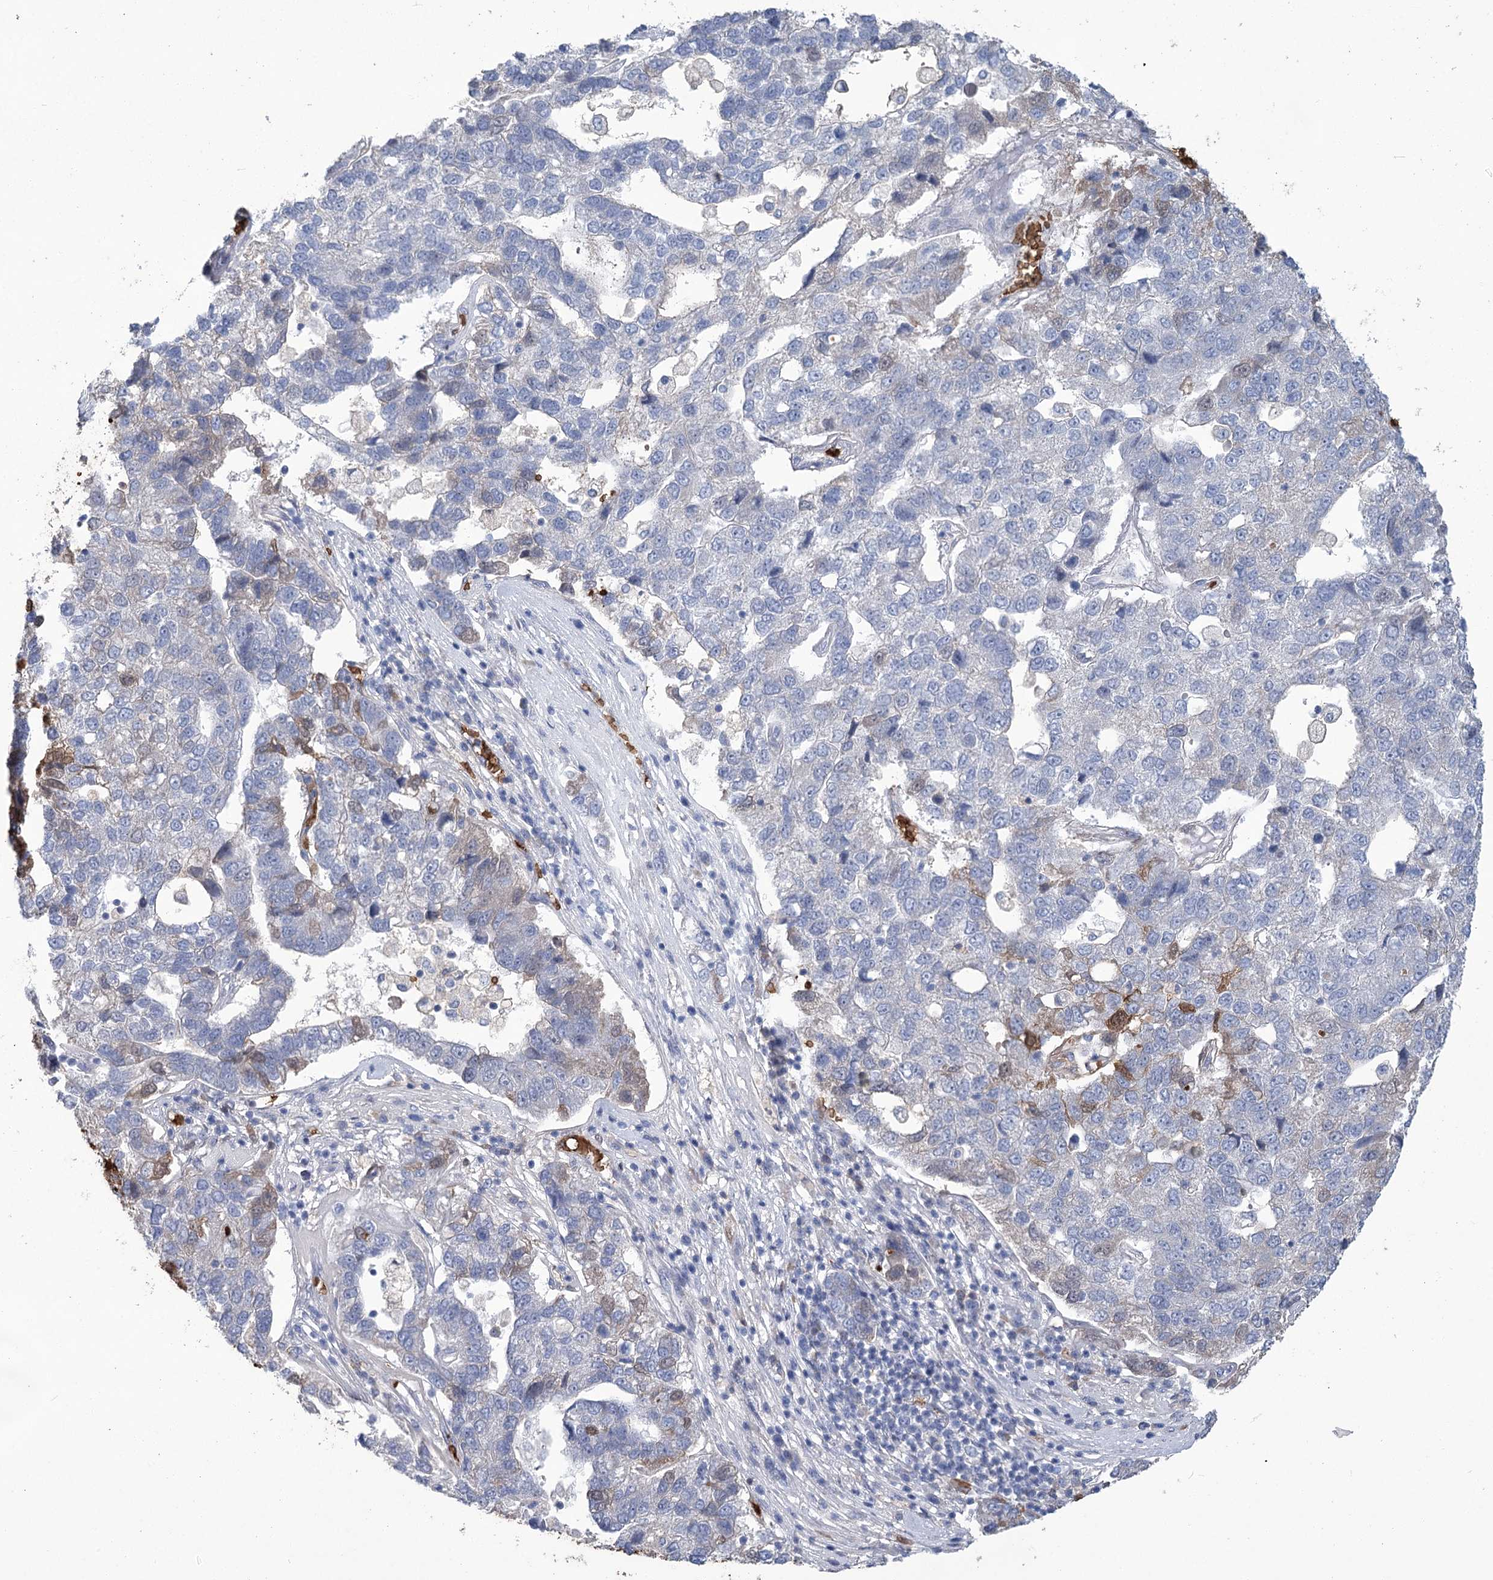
{"staining": {"intensity": "weak", "quantity": "<25%", "location": "cytoplasmic/membranous"}, "tissue": "pancreatic cancer", "cell_type": "Tumor cells", "image_type": "cancer", "snomed": [{"axis": "morphology", "description": "Adenocarcinoma, NOS"}, {"axis": "topography", "description": "Pancreas"}], "caption": "High magnification brightfield microscopy of pancreatic cancer (adenocarcinoma) stained with DAB (brown) and counterstained with hematoxylin (blue): tumor cells show no significant staining.", "gene": "HBA1", "patient": {"sex": "female", "age": 61}}